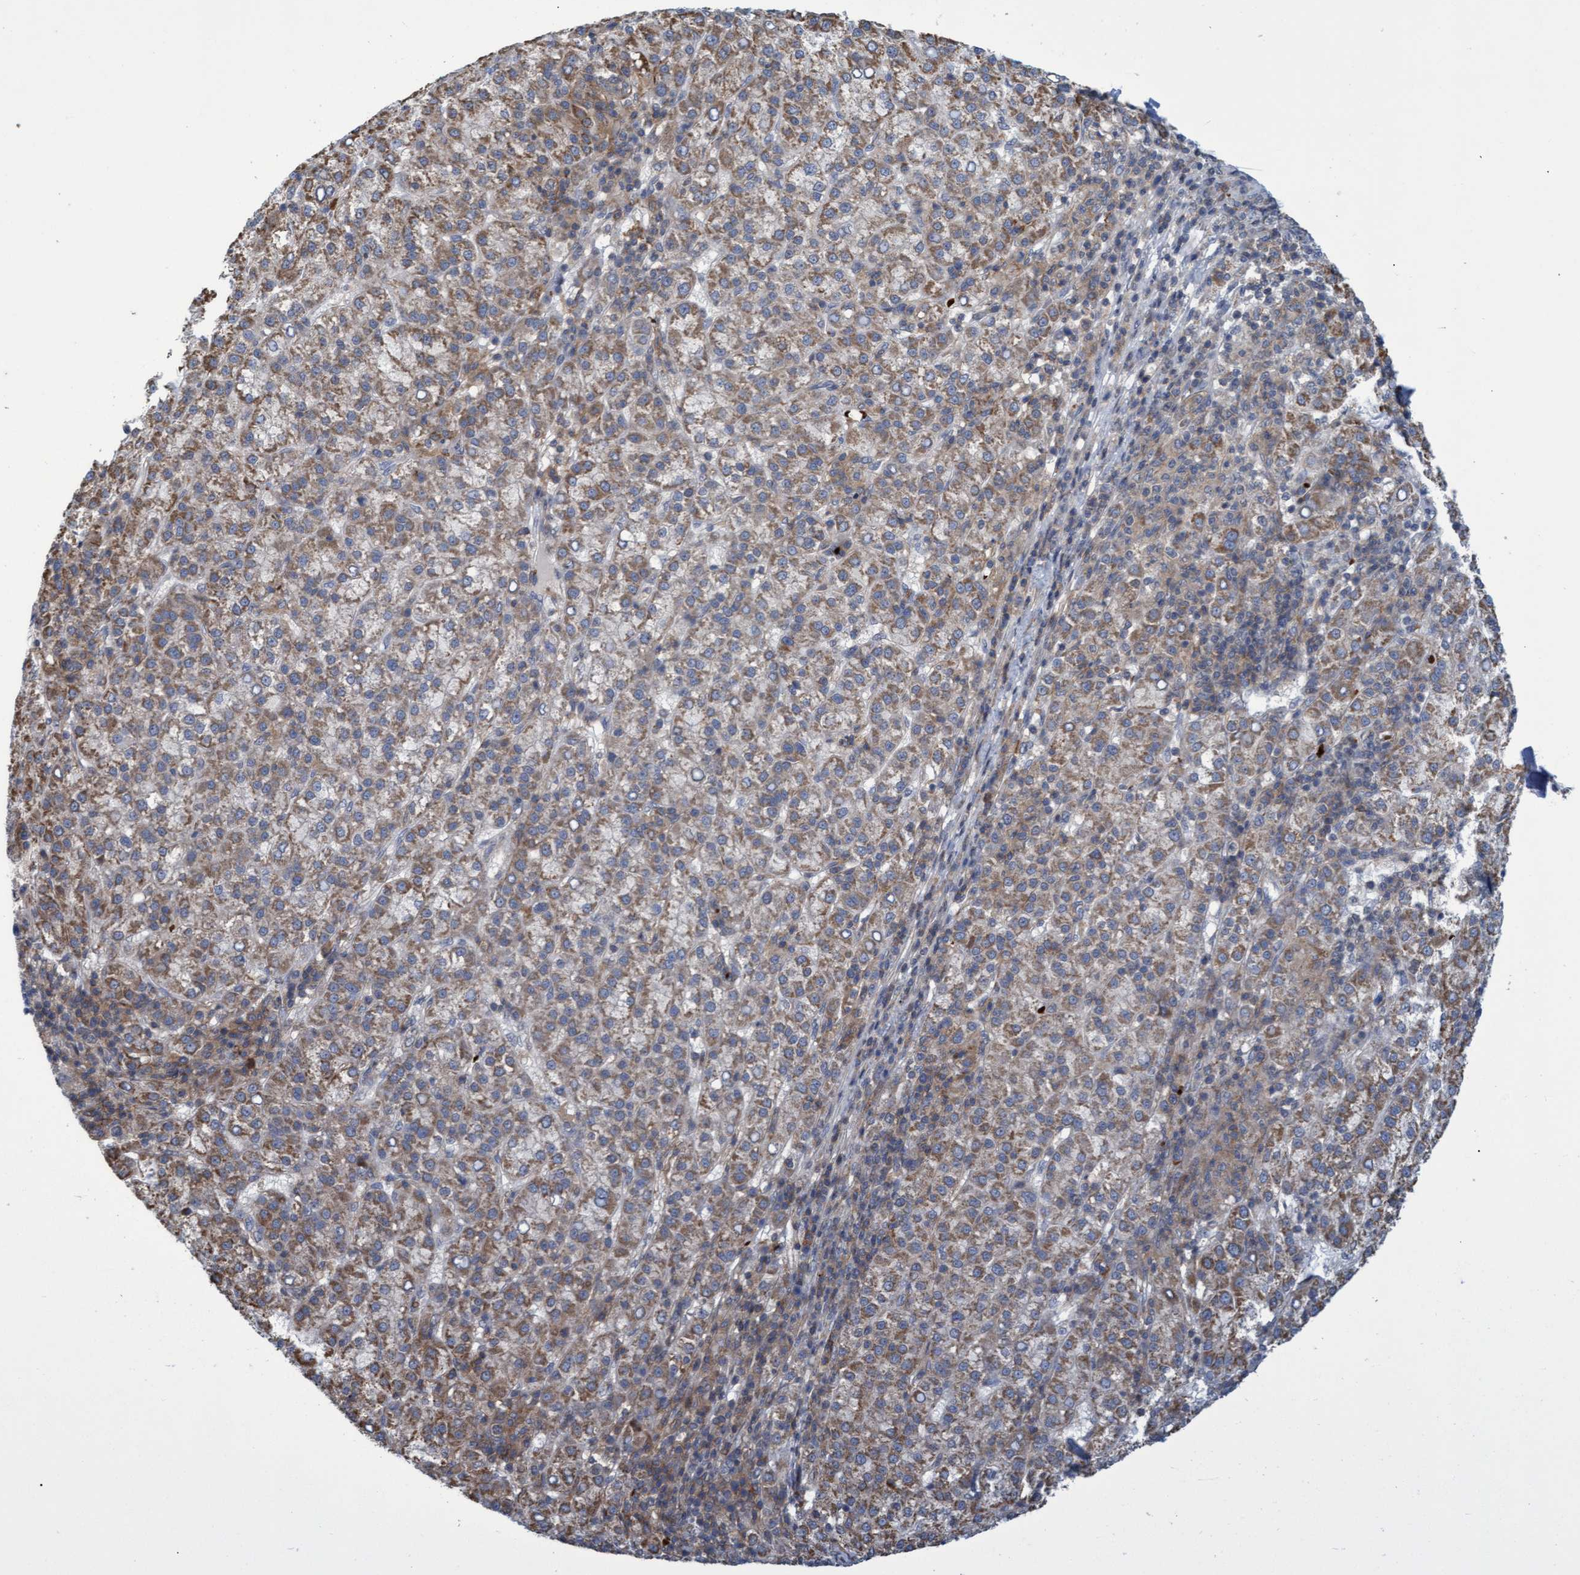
{"staining": {"intensity": "weak", "quantity": ">75%", "location": "cytoplasmic/membranous"}, "tissue": "liver cancer", "cell_type": "Tumor cells", "image_type": "cancer", "snomed": [{"axis": "morphology", "description": "Carcinoma, Hepatocellular, NOS"}, {"axis": "topography", "description": "Liver"}], "caption": "Protein expression analysis of liver cancer shows weak cytoplasmic/membranous expression in about >75% of tumor cells.", "gene": "NAA15", "patient": {"sex": "female", "age": 58}}